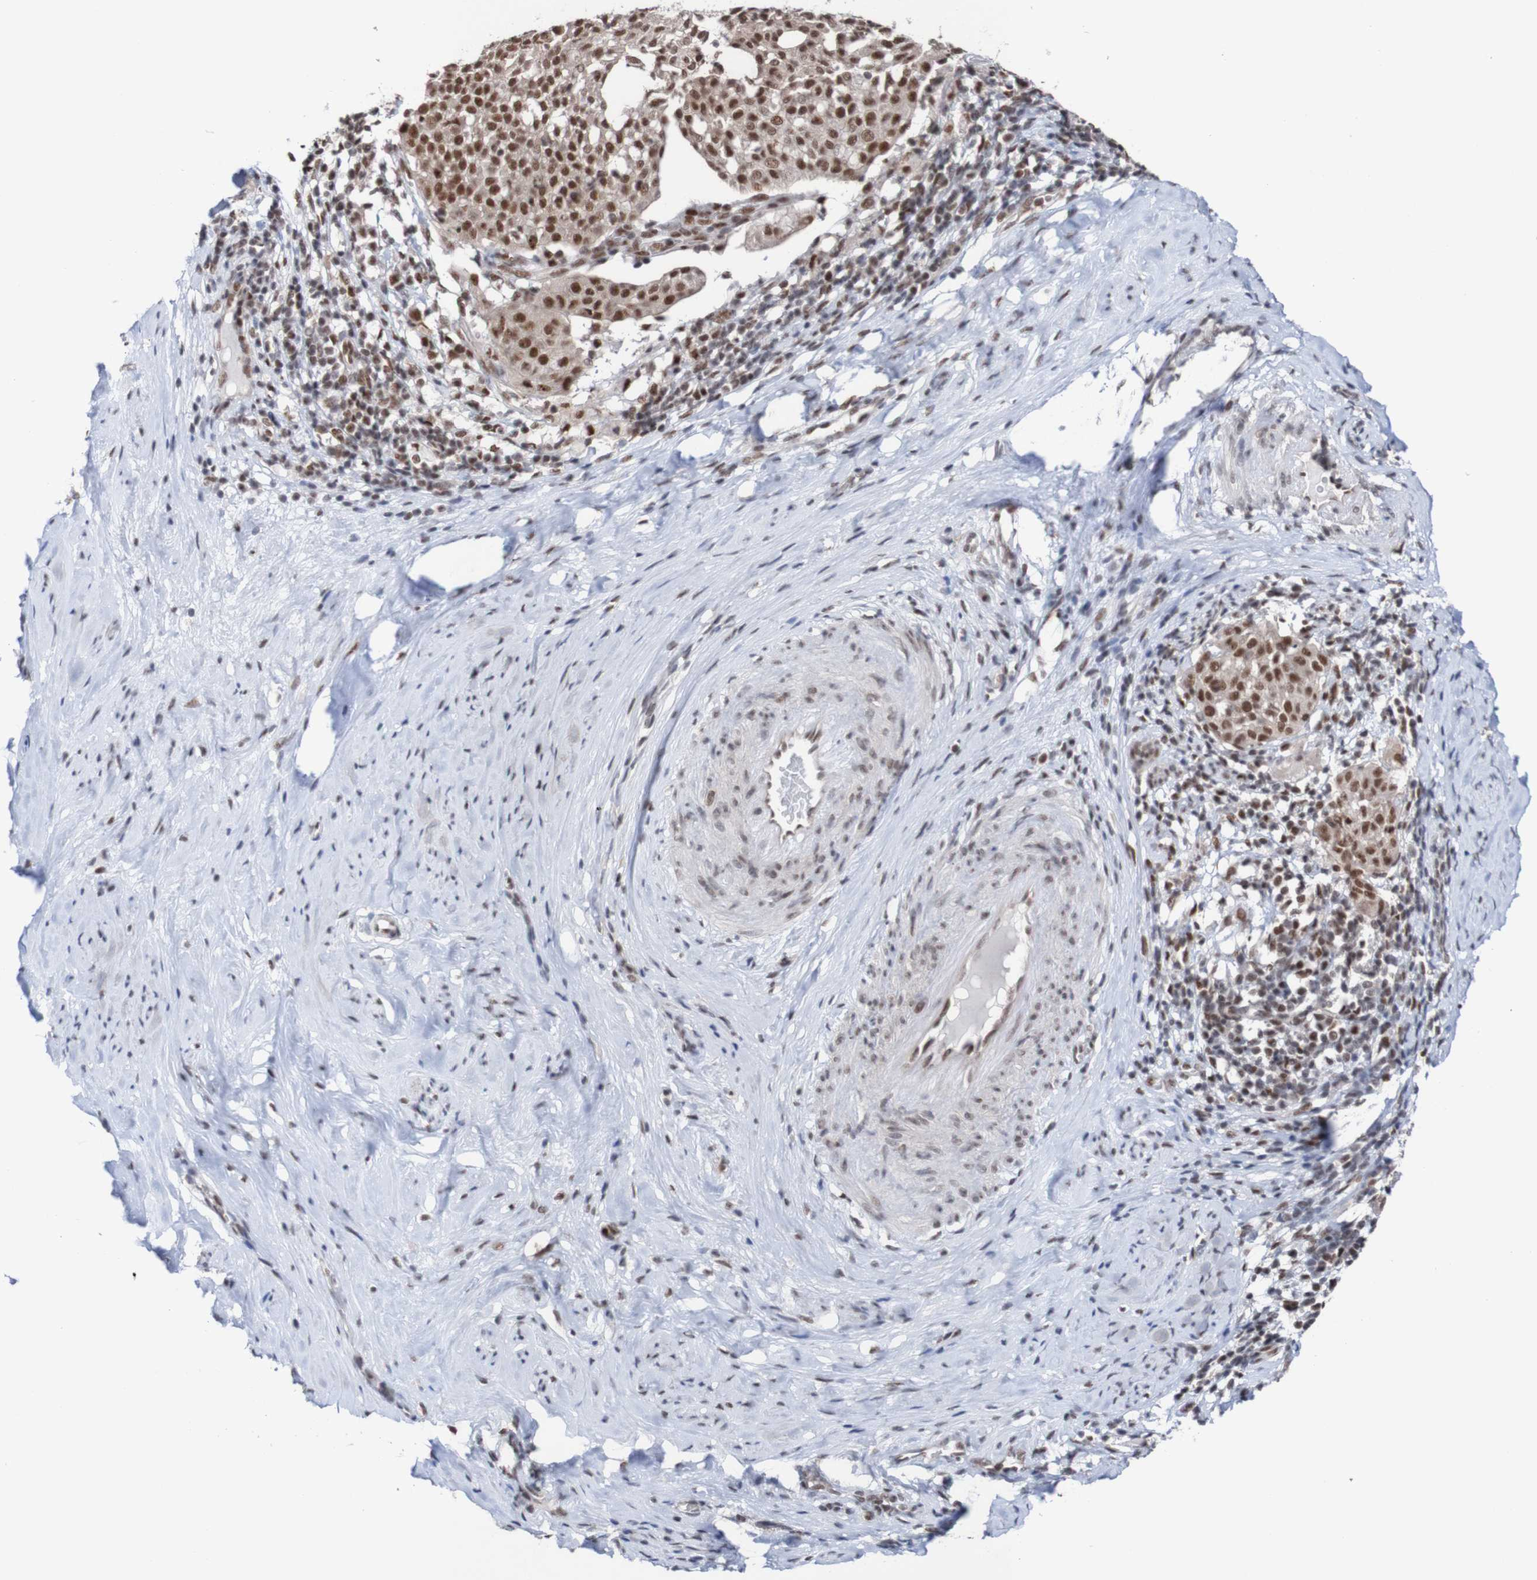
{"staining": {"intensity": "strong", "quantity": ">75%", "location": "nuclear"}, "tissue": "cervical cancer", "cell_type": "Tumor cells", "image_type": "cancer", "snomed": [{"axis": "morphology", "description": "Squamous cell carcinoma, NOS"}, {"axis": "topography", "description": "Cervix"}], "caption": "Cervical squamous cell carcinoma tissue shows strong nuclear expression in approximately >75% of tumor cells, visualized by immunohistochemistry. The protein is stained brown, and the nuclei are stained in blue (DAB IHC with brightfield microscopy, high magnification).", "gene": "CDC5L", "patient": {"sex": "female", "age": 51}}